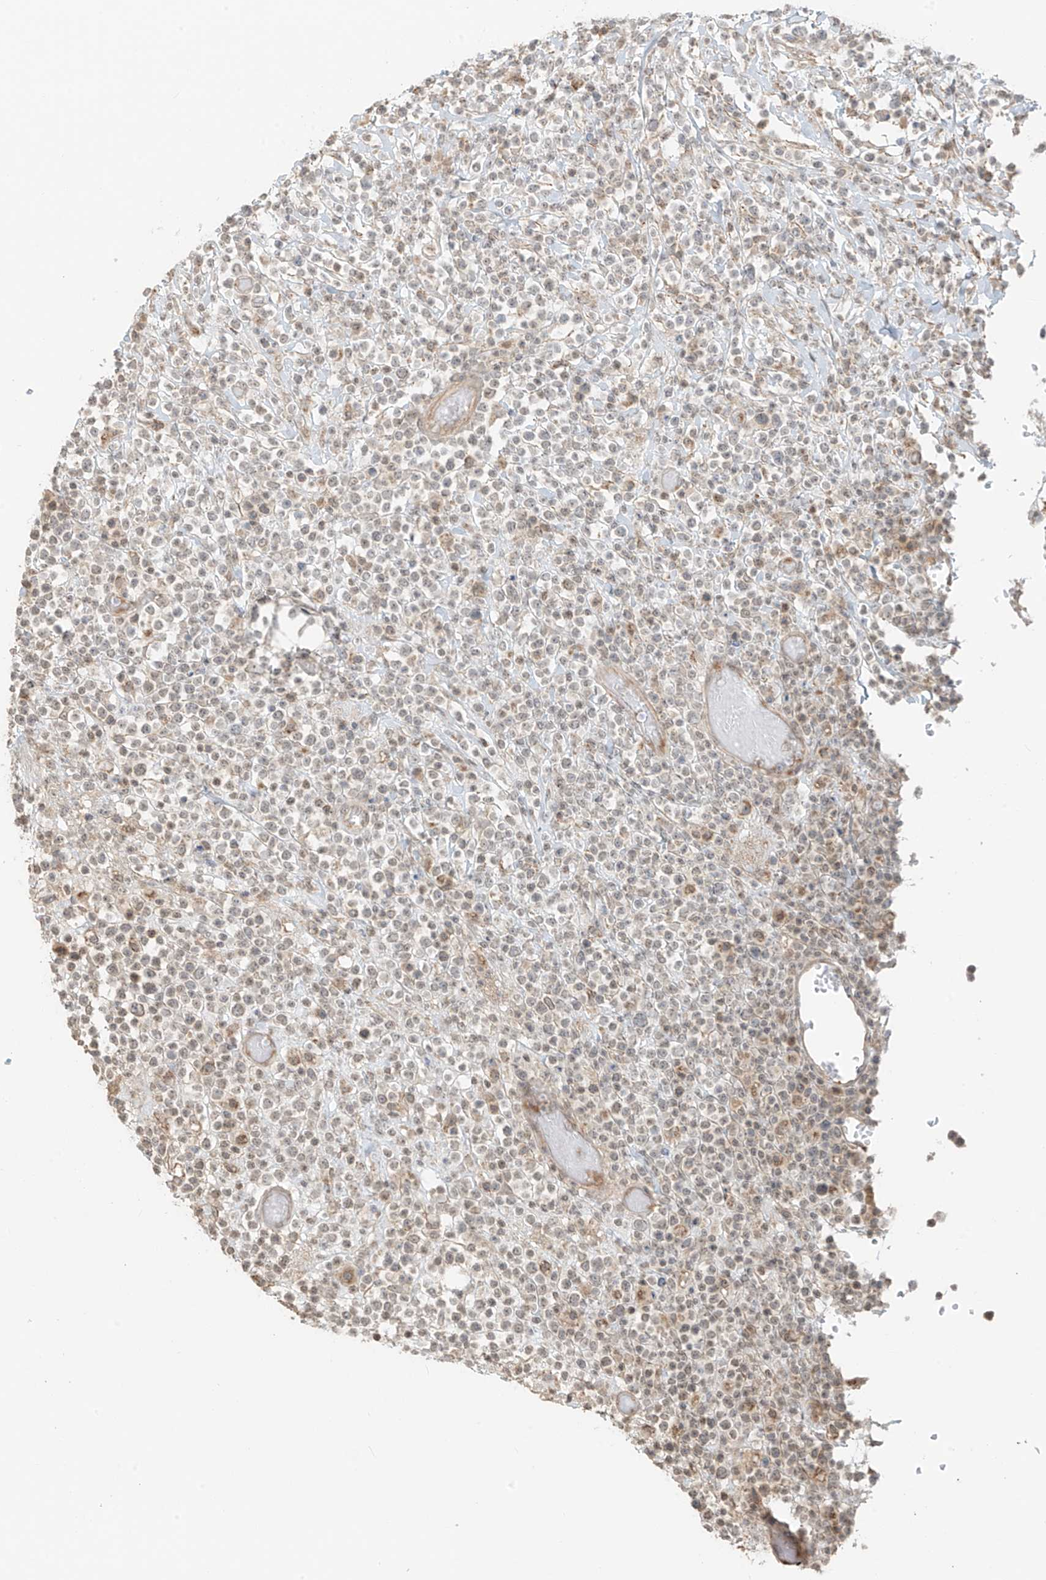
{"staining": {"intensity": "weak", "quantity": "<25%", "location": "cytoplasmic/membranous,nuclear"}, "tissue": "lymphoma", "cell_type": "Tumor cells", "image_type": "cancer", "snomed": [{"axis": "morphology", "description": "Malignant lymphoma, non-Hodgkin's type, High grade"}, {"axis": "topography", "description": "Colon"}], "caption": "This micrograph is of lymphoma stained with immunohistochemistry to label a protein in brown with the nuclei are counter-stained blue. There is no staining in tumor cells.", "gene": "ABCD1", "patient": {"sex": "female", "age": 53}}